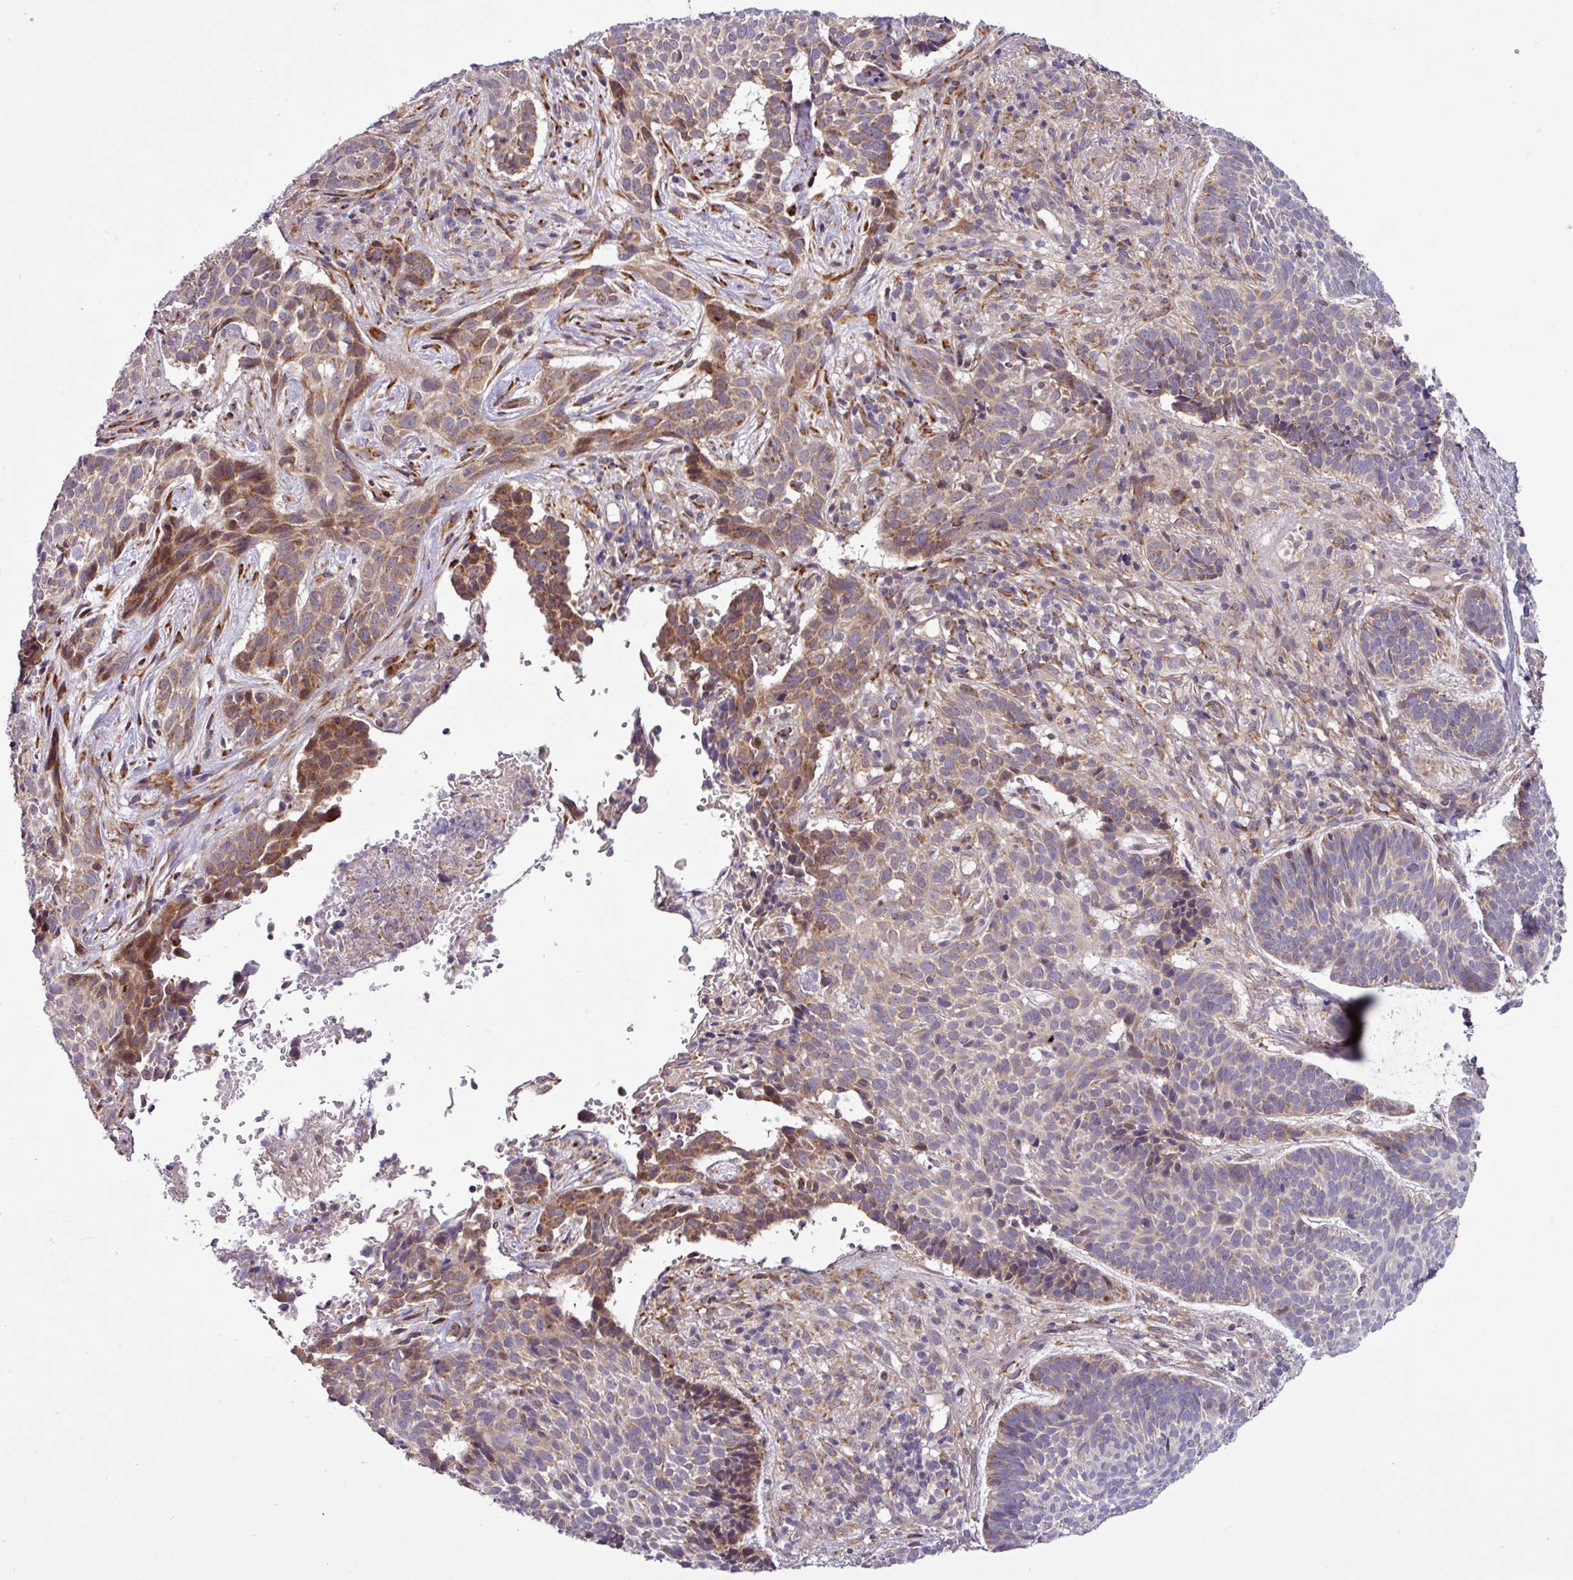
{"staining": {"intensity": "moderate", "quantity": "25%-75%", "location": "cytoplasmic/membranous"}, "tissue": "skin cancer", "cell_type": "Tumor cells", "image_type": "cancer", "snomed": [{"axis": "morphology", "description": "Basal cell carcinoma"}, {"axis": "topography", "description": "Skin"}], "caption": "About 25%-75% of tumor cells in human skin cancer show moderate cytoplasmic/membranous protein staining as visualized by brown immunohistochemical staining.", "gene": "TM2D2", "patient": {"sex": "male", "age": 70}}